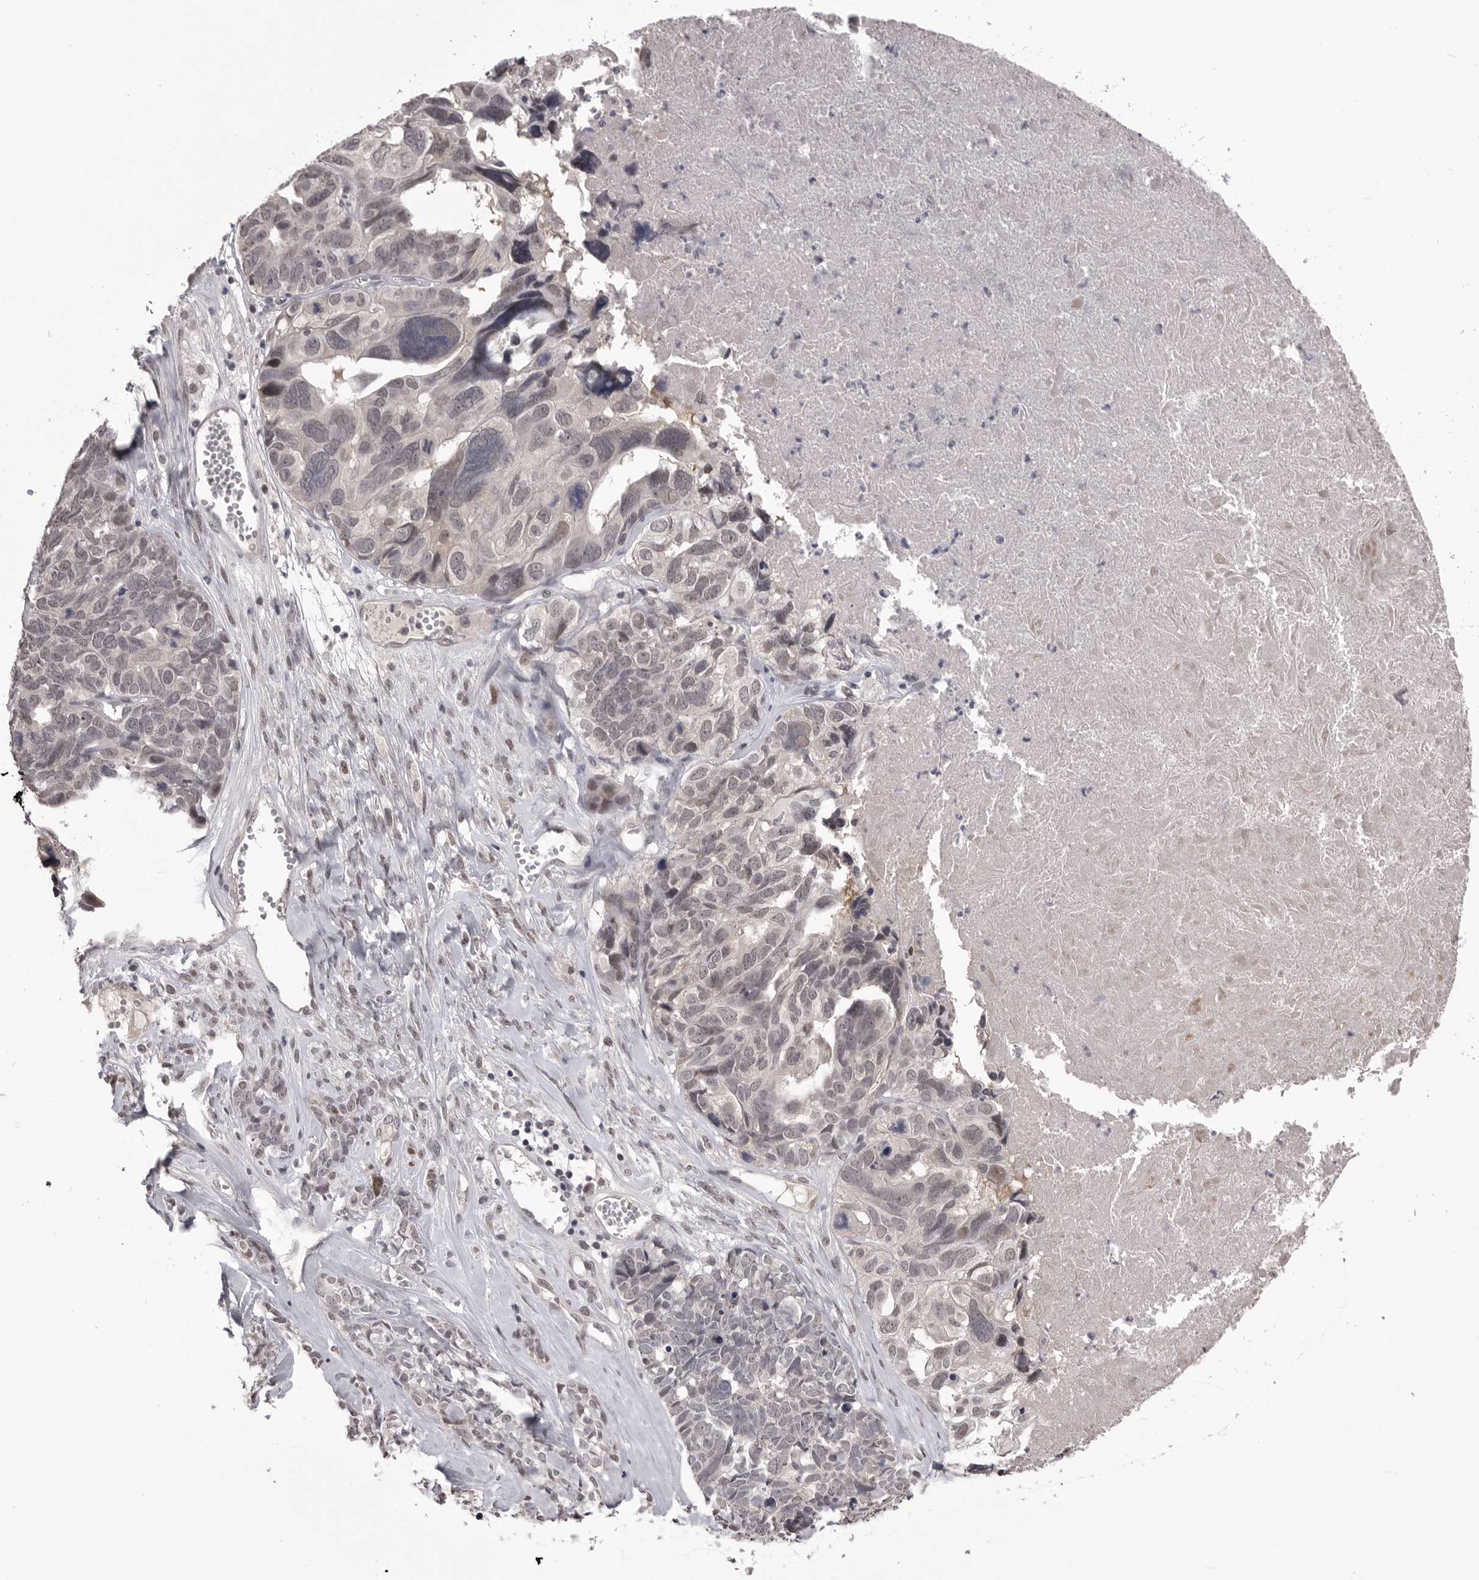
{"staining": {"intensity": "weak", "quantity": "<25%", "location": "nuclear"}, "tissue": "ovarian cancer", "cell_type": "Tumor cells", "image_type": "cancer", "snomed": [{"axis": "morphology", "description": "Cystadenocarcinoma, serous, NOS"}, {"axis": "topography", "description": "Ovary"}], "caption": "Human serous cystadenocarcinoma (ovarian) stained for a protein using immunohistochemistry reveals no expression in tumor cells.", "gene": "DLG2", "patient": {"sex": "female", "age": 79}}